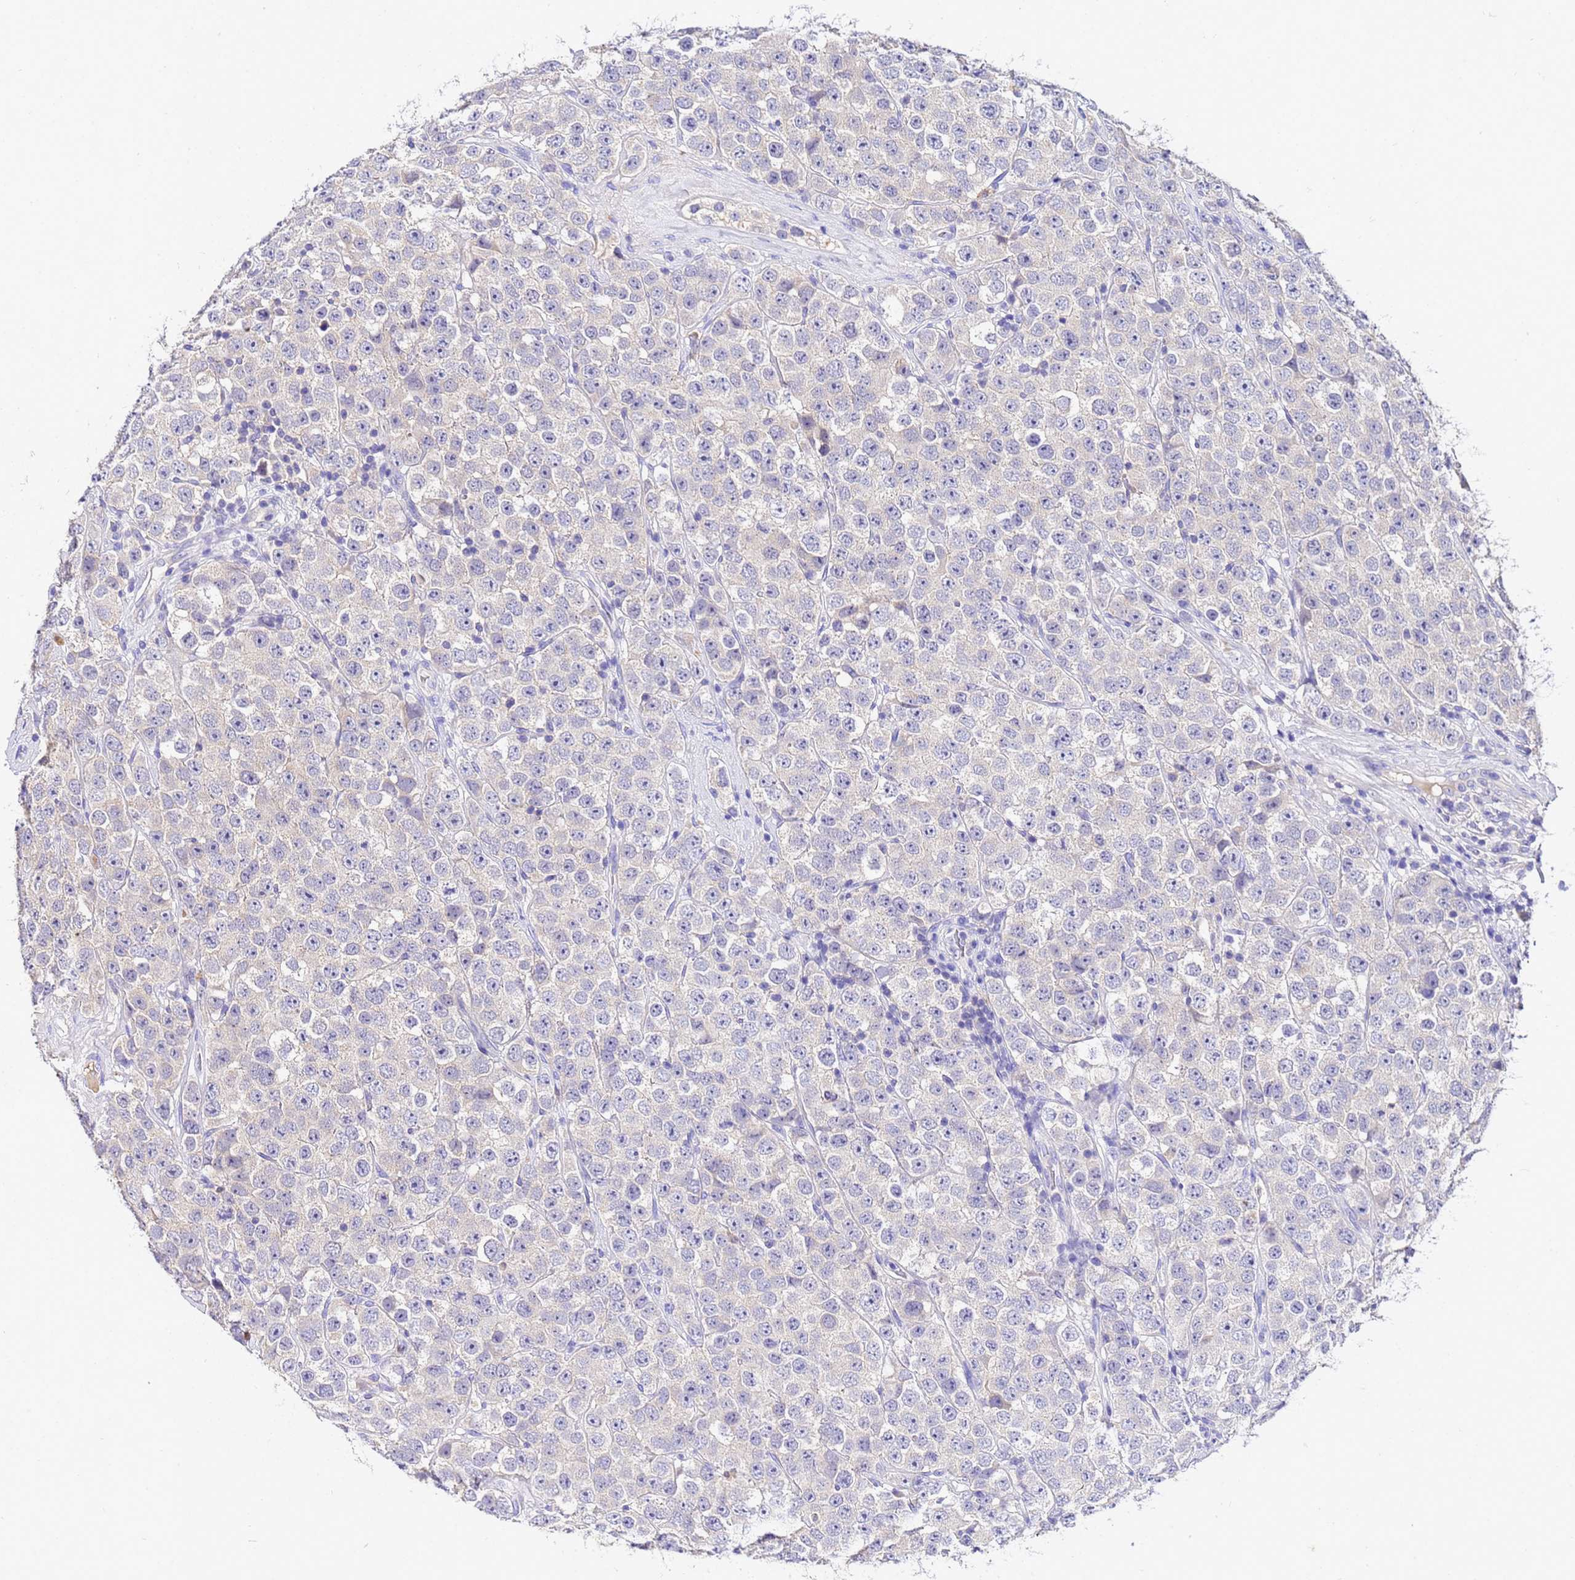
{"staining": {"intensity": "negative", "quantity": "none", "location": "none"}, "tissue": "testis cancer", "cell_type": "Tumor cells", "image_type": "cancer", "snomed": [{"axis": "morphology", "description": "Seminoma, NOS"}, {"axis": "topography", "description": "Testis"}], "caption": "This micrograph is of seminoma (testis) stained with immunohistochemistry to label a protein in brown with the nuclei are counter-stained blue. There is no positivity in tumor cells.", "gene": "MTERF1", "patient": {"sex": "male", "age": 28}}